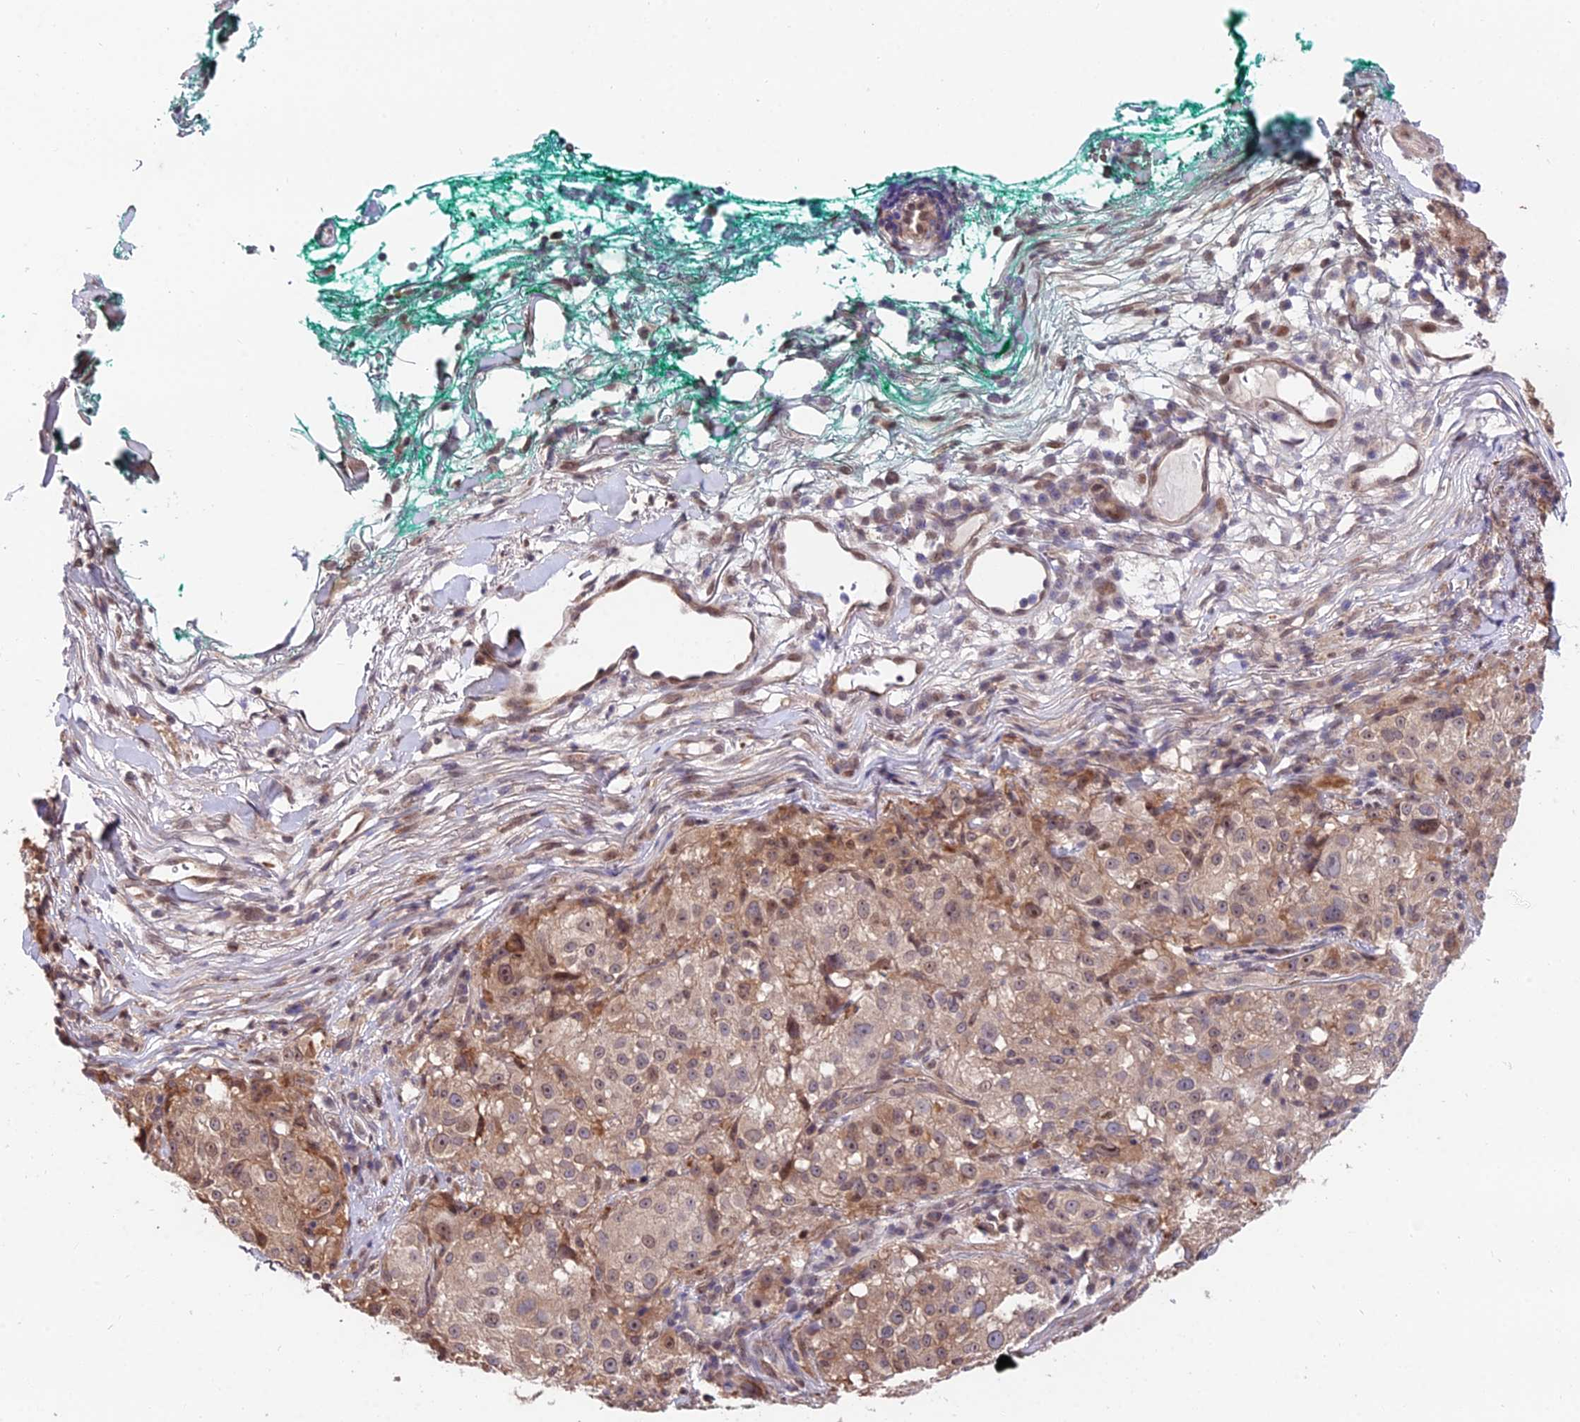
{"staining": {"intensity": "moderate", "quantity": ">75%", "location": "cytoplasmic/membranous,nuclear"}, "tissue": "melanoma", "cell_type": "Tumor cells", "image_type": "cancer", "snomed": [{"axis": "morphology", "description": "Necrosis, NOS"}, {"axis": "morphology", "description": "Malignant melanoma, NOS"}, {"axis": "topography", "description": "Skin"}], "caption": "Immunohistochemistry staining of melanoma, which shows medium levels of moderate cytoplasmic/membranous and nuclear positivity in about >75% of tumor cells indicating moderate cytoplasmic/membranous and nuclear protein positivity. The staining was performed using DAB (3,3'-diaminobenzidine) (brown) for protein detection and nuclei were counterstained in hematoxylin (blue).", "gene": "INPP4A", "patient": {"sex": "female", "age": 87}}